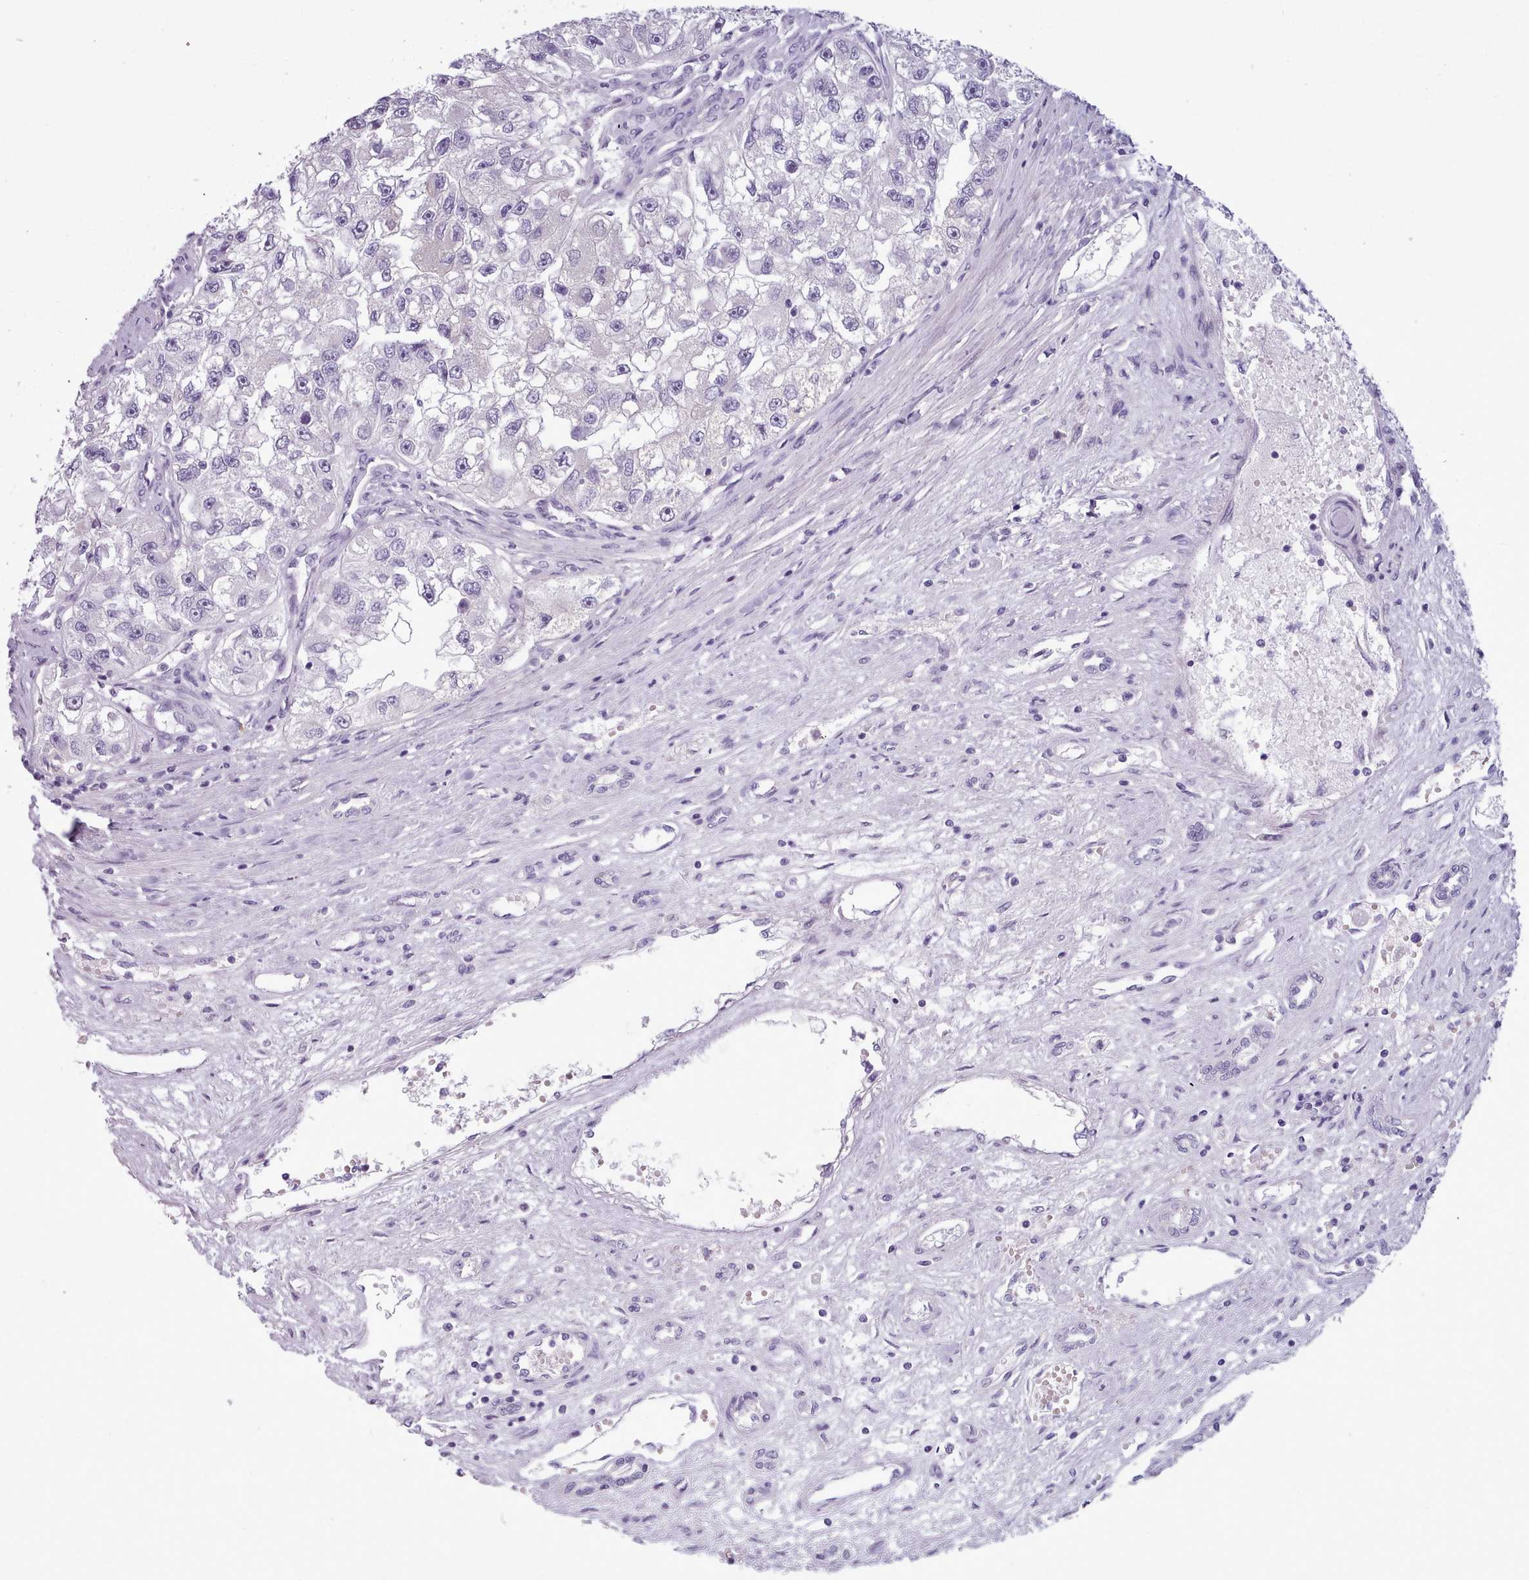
{"staining": {"intensity": "negative", "quantity": "none", "location": "none"}, "tissue": "renal cancer", "cell_type": "Tumor cells", "image_type": "cancer", "snomed": [{"axis": "morphology", "description": "Adenocarcinoma, NOS"}, {"axis": "topography", "description": "Kidney"}], "caption": "Immunohistochemical staining of human renal cancer displays no significant staining in tumor cells. (DAB (3,3'-diaminobenzidine) immunohistochemistry with hematoxylin counter stain).", "gene": "MYRFL", "patient": {"sex": "male", "age": 63}}